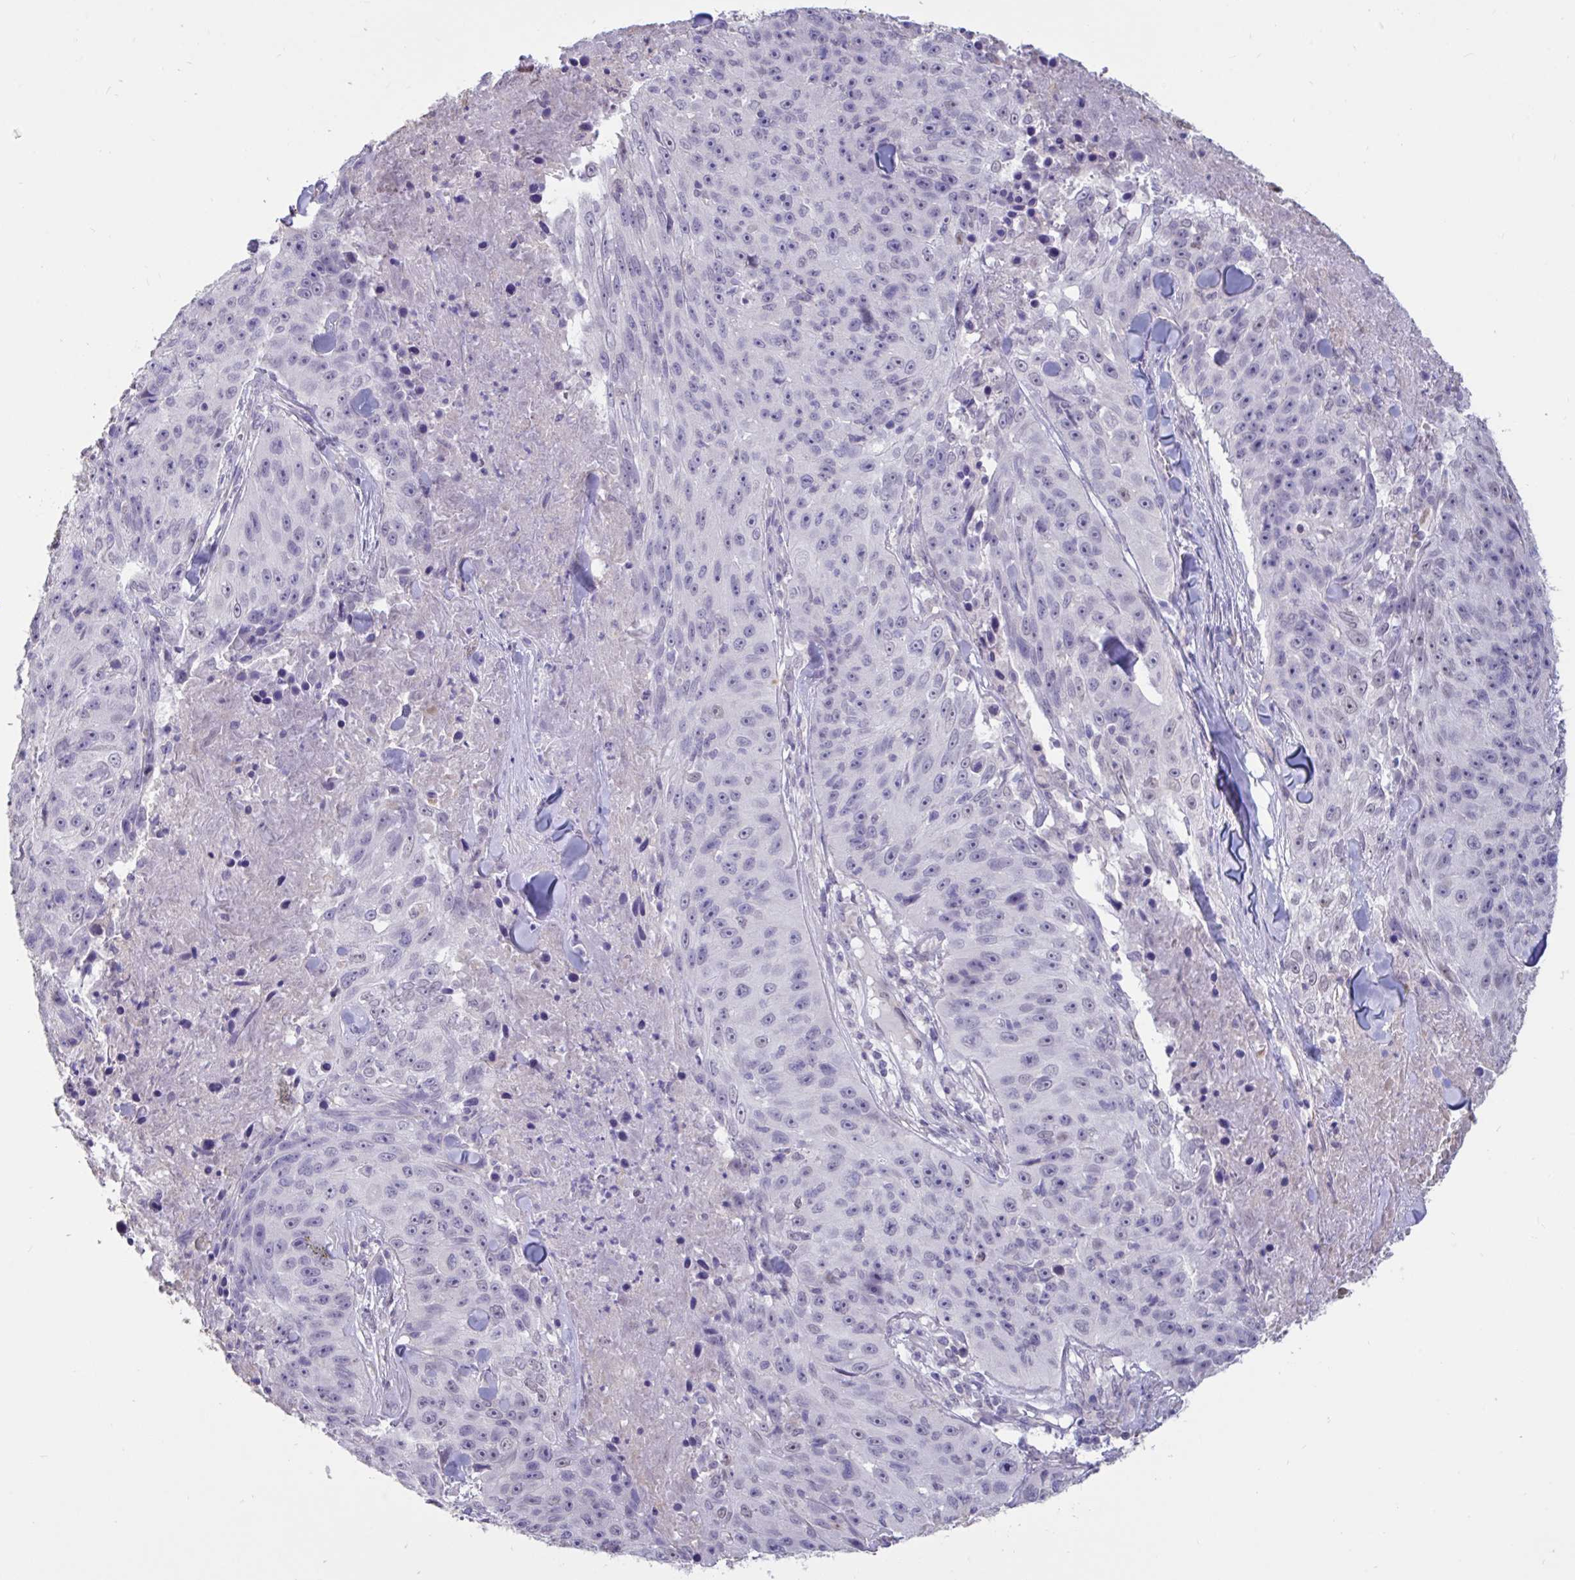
{"staining": {"intensity": "negative", "quantity": "none", "location": "none"}, "tissue": "skin cancer", "cell_type": "Tumor cells", "image_type": "cancer", "snomed": [{"axis": "morphology", "description": "Squamous cell carcinoma, NOS"}, {"axis": "topography", "description": "Skin"}], "caption": "The IHC micrograph has no significant staining in tumor cells of skin squamous cell carcinoma tissue.", "gene": "DDX39A", "patient": {"sex": "female", "age": 87}}